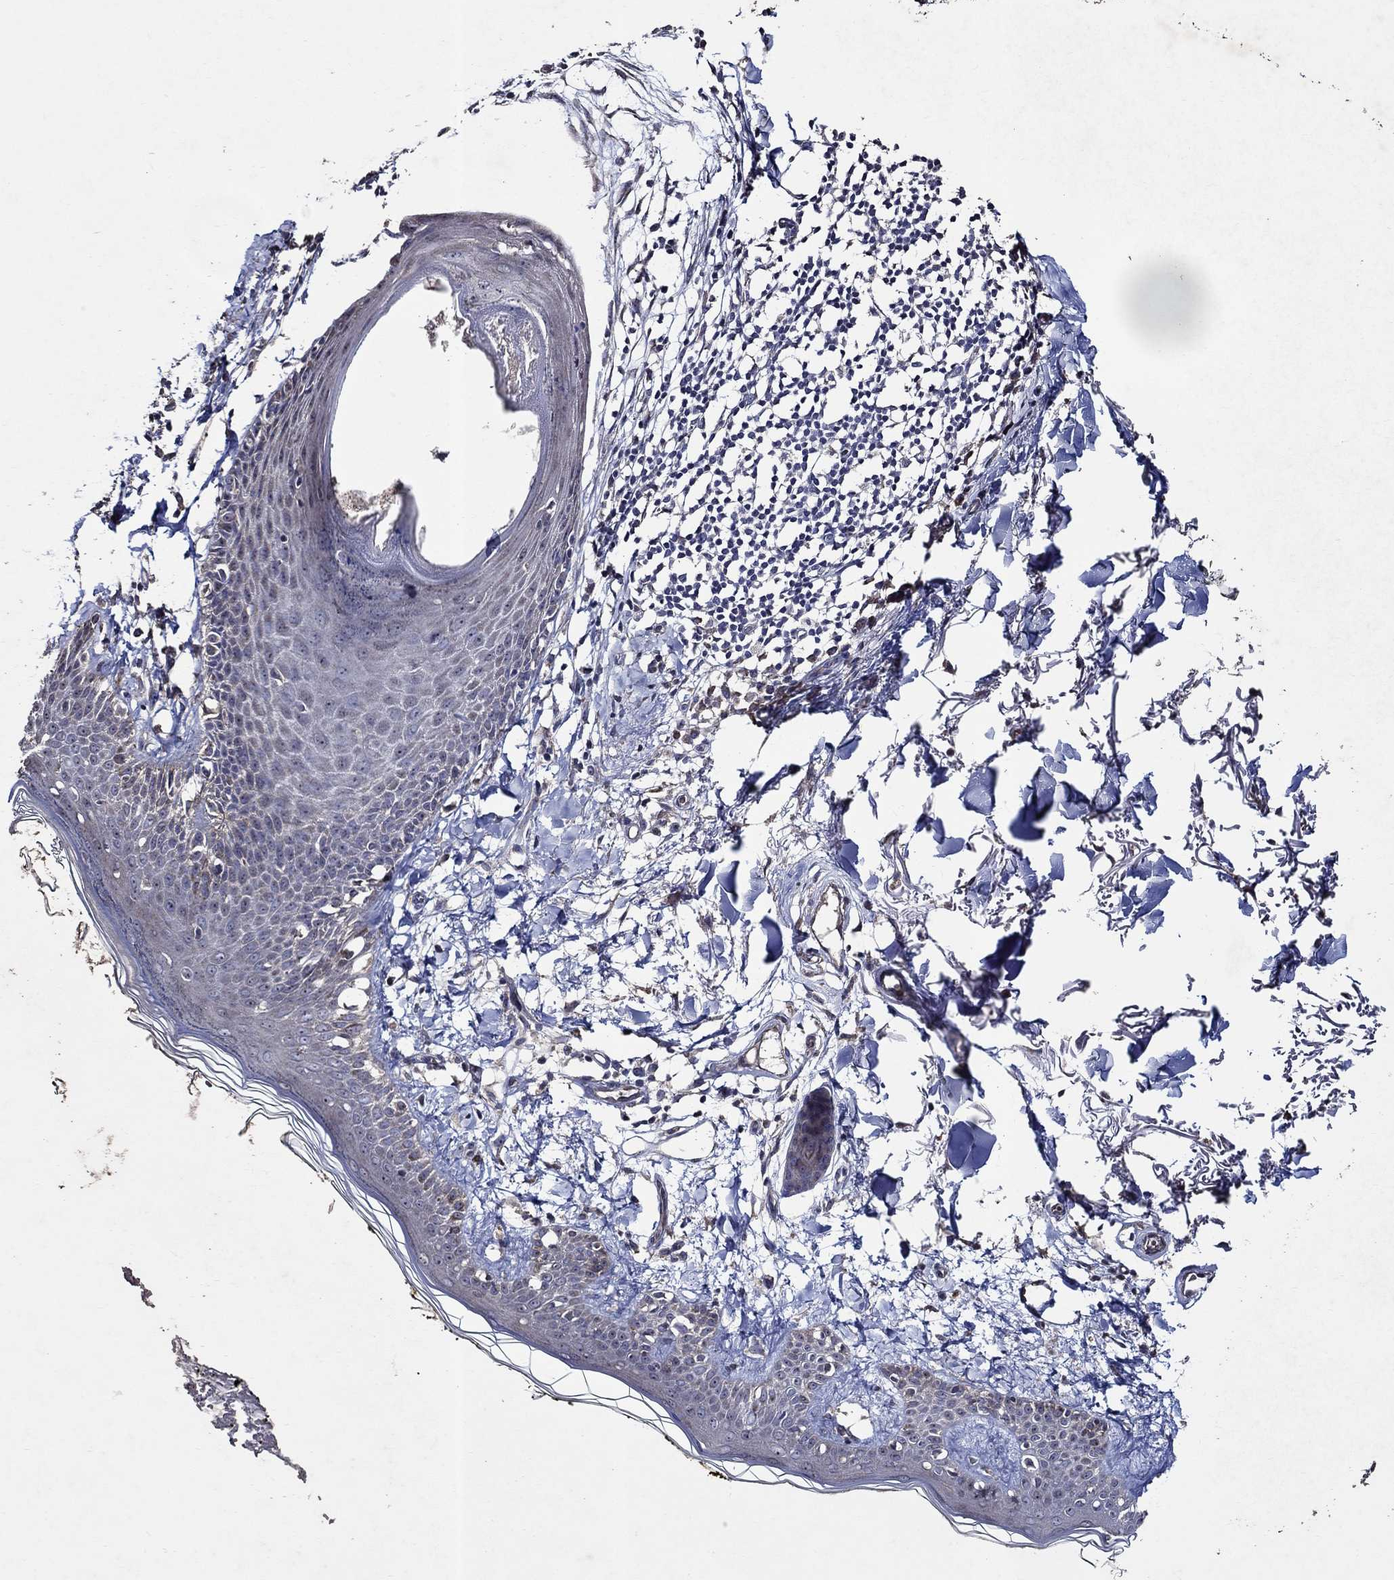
{"staining": {"intensity": "moderate", "quantity": "25%-75%", "location": "cytoplasmic/membranous"}, "tissue": "skin", "cell_type": "Fibroblasts", "image_type": "normal", "snomed": [{"axis": "morphology", "description": "Normal tissue, NOS"}, {"axis": "topography", "description": "Skin"}], "caption": "DAB immunohistochemical staining of benign skin shows moderate cytoplasmic/membranous protein staining in approximately 25%-75% of fibroblasts. The staining was performed using DAB (3,3'-diaminobenzidine) to visualize the protein expression in brown, while the nuclei were stained in blue with hematoxylin (Magnification: 20x).", "gene": "HAP1", "patient": {"sex": "male", "age": 76}}